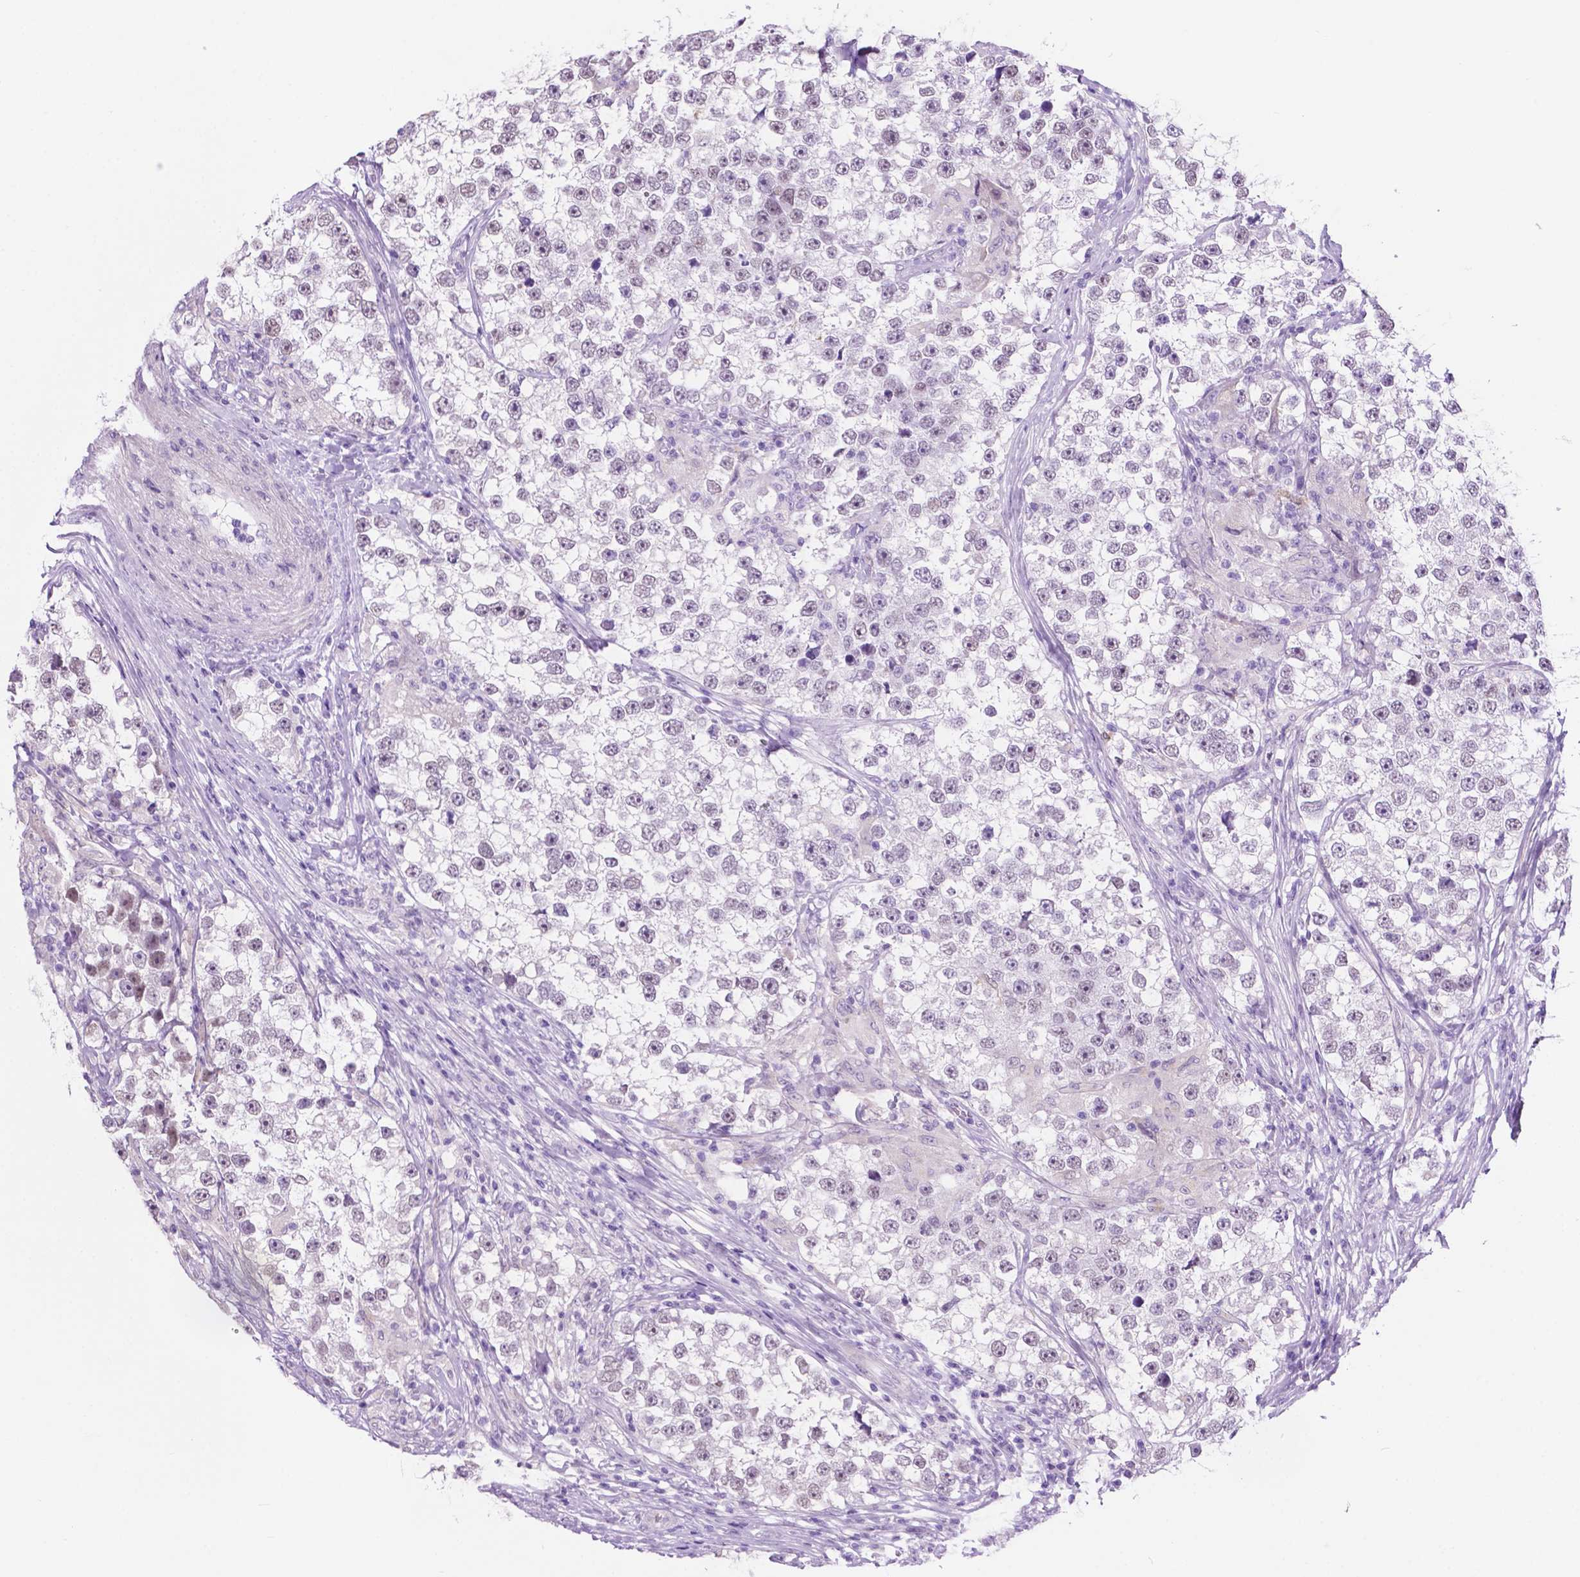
{"staining": {"intensity": "negative", "quantity": "none", "location": "none"}, "tissue": "testis cancer", "cell_type": "Tumor cells", "image_type": "cancer", "snomed": [{"axis": "morphology", "description": "Seminoma, NOS"}, {"axis": "topography", "description": "Testis"}], "caption": "Immunohistochemical staining of testis seminoma demonstrates no significant positivity in tumor cells.", "gene": "ACY3", "patient": {"sex": "male", "age": 46}}